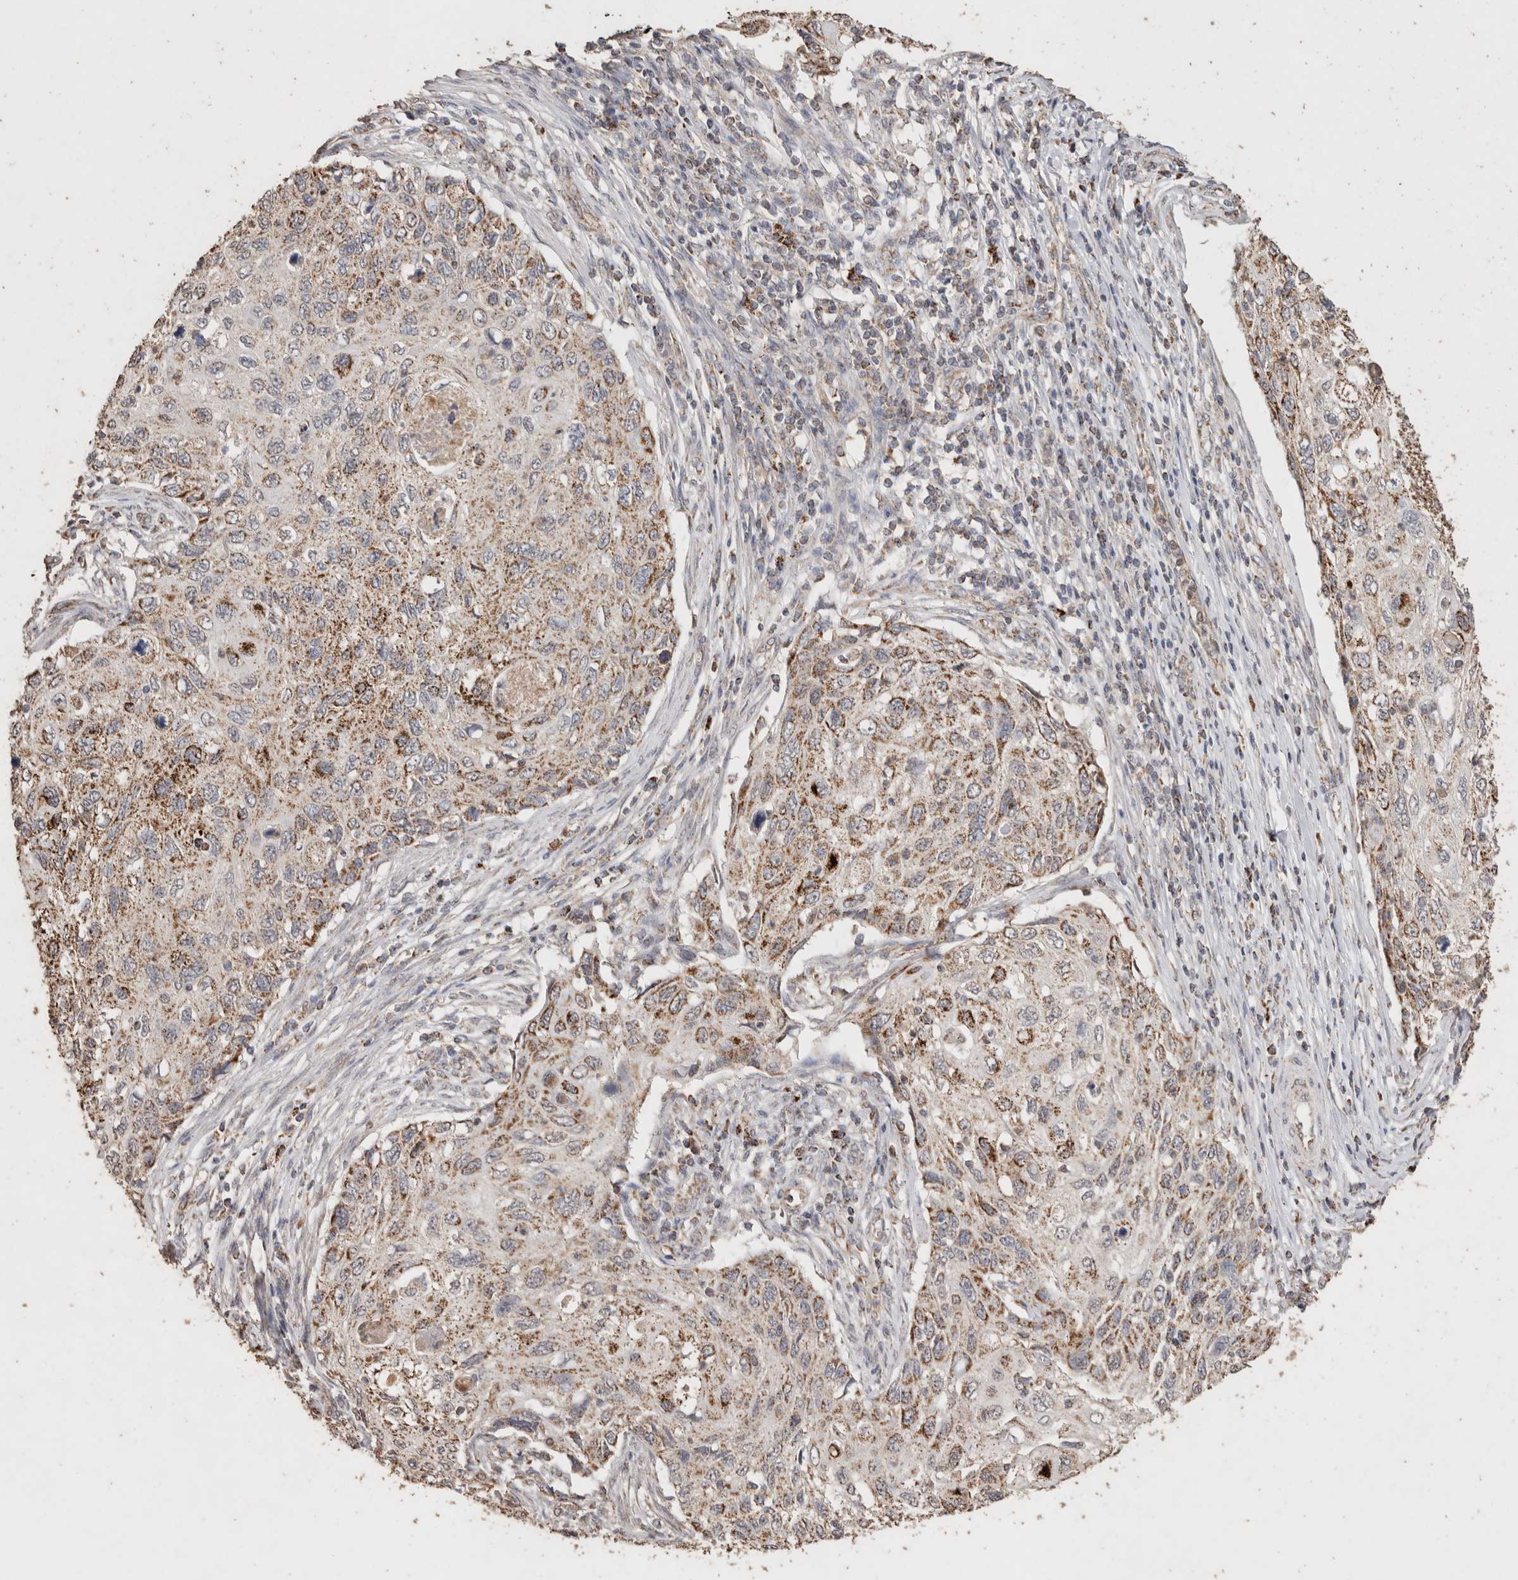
{"staining": {"intensity": "moderate", "quantity": ">75%", "location": "cytoplasmic/membranous"}, "tissue": "cervical cancer", "cell_type": "Tumor cells", "image_type": "cancer", "snomed": [{"axis": "morphology", "description": "Squamous cell carcinoma, NOS"}, {"axis": "topography", "description": "Cervix"}], "caption": "Tumor cells exhibit moderate cytoplasmic/membranous positivity in approximately >75% of cells in cervical cancer (squamous cell carcinoma).", "gene": "ACADM", "patient": {"sex": "female", "age": 70}}